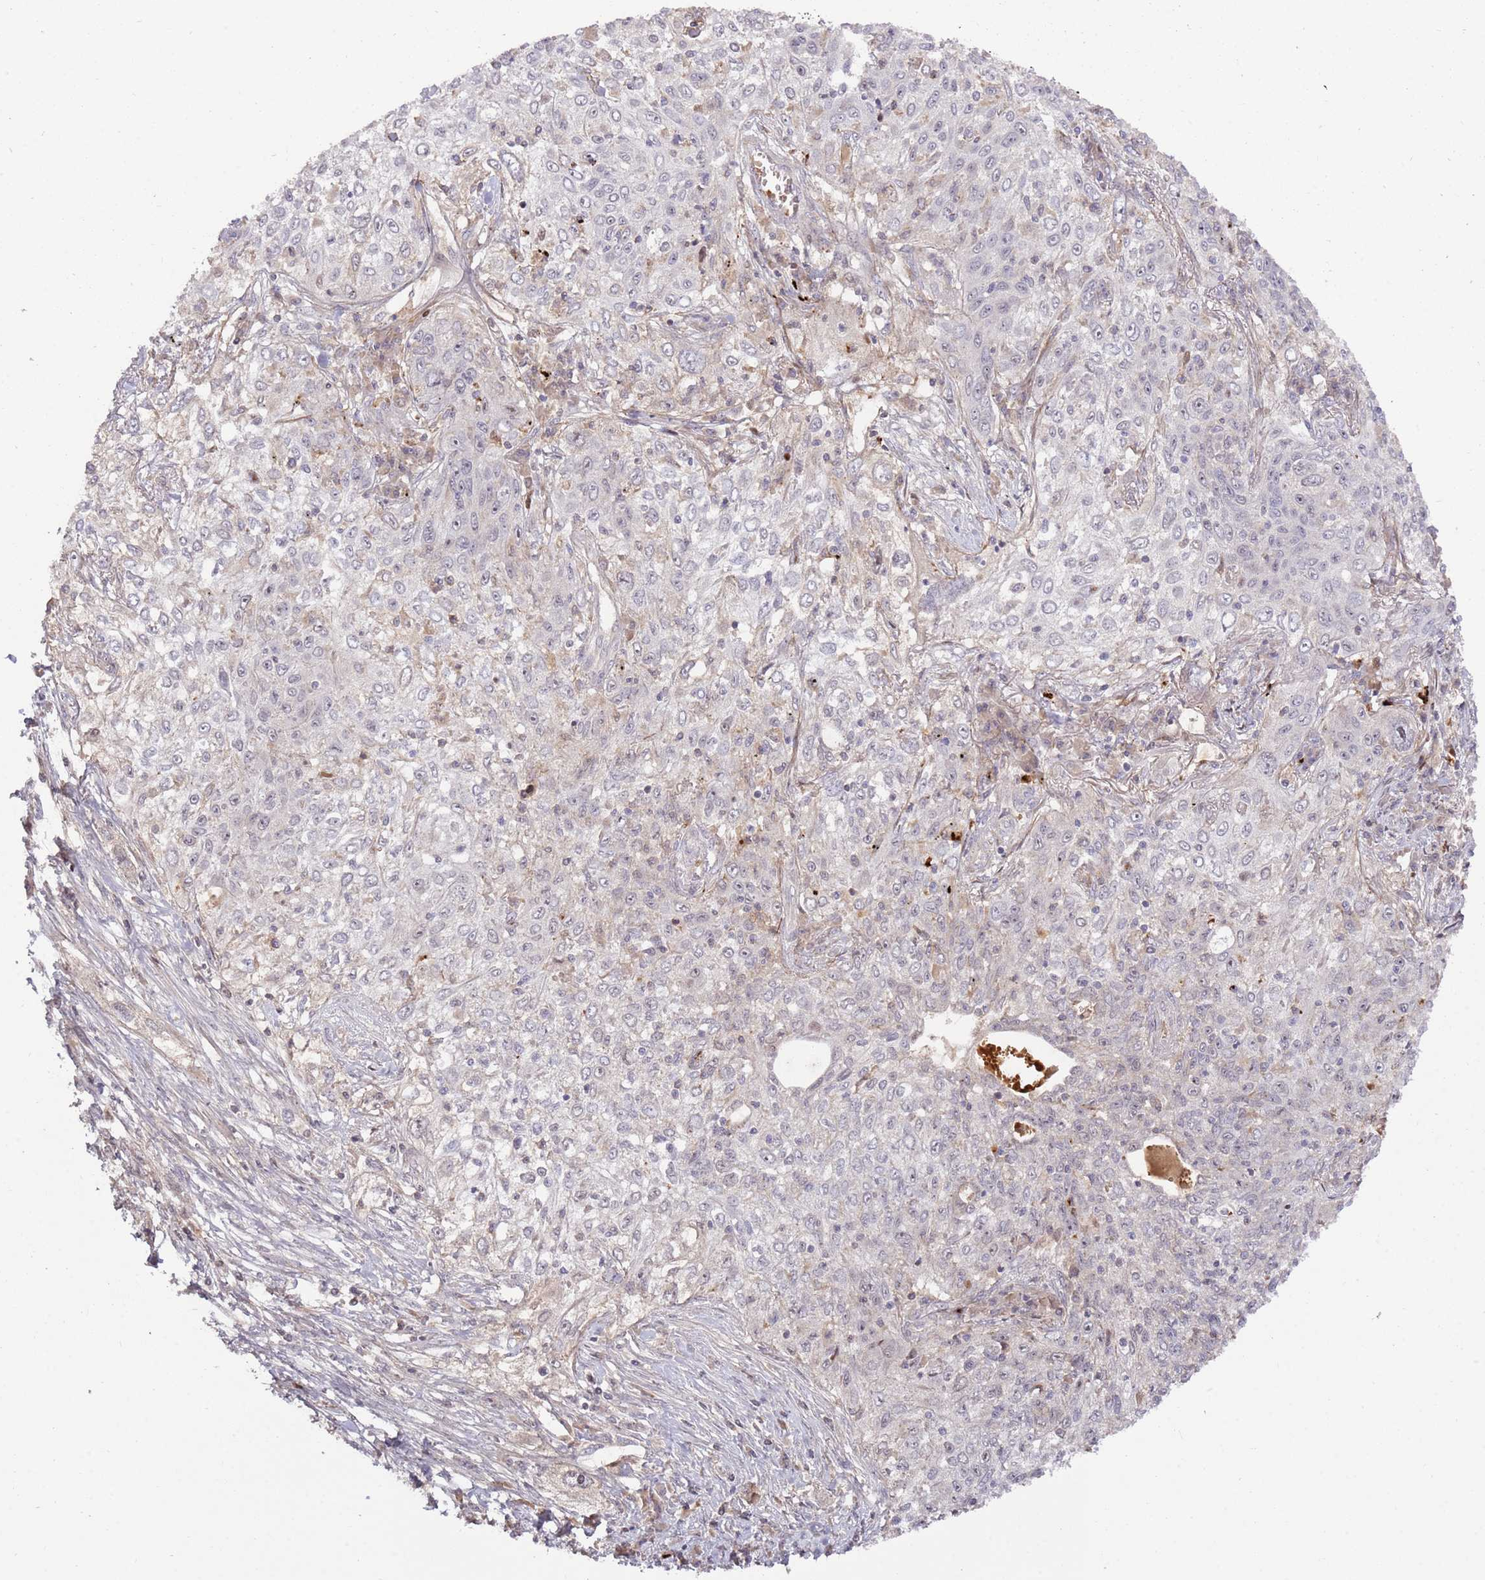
{"staining": {"intensity": "negative", "quantity": "none", "location": "none"}, "tissue": "lung cancer", "cell_type": "Tumor cells", "image_type": "cancer", "snomed": [{"axis": "morphology", "description": "Squamous cell carcinoma, NOS"}, {"axis": "topography", "description": "Lung"}], "caption": "There is no significant staining in tumor cells of lung squamous cell carcinoma.", "gene": "RHBDL1", "patient": {"sex": "female", "age": 69}}